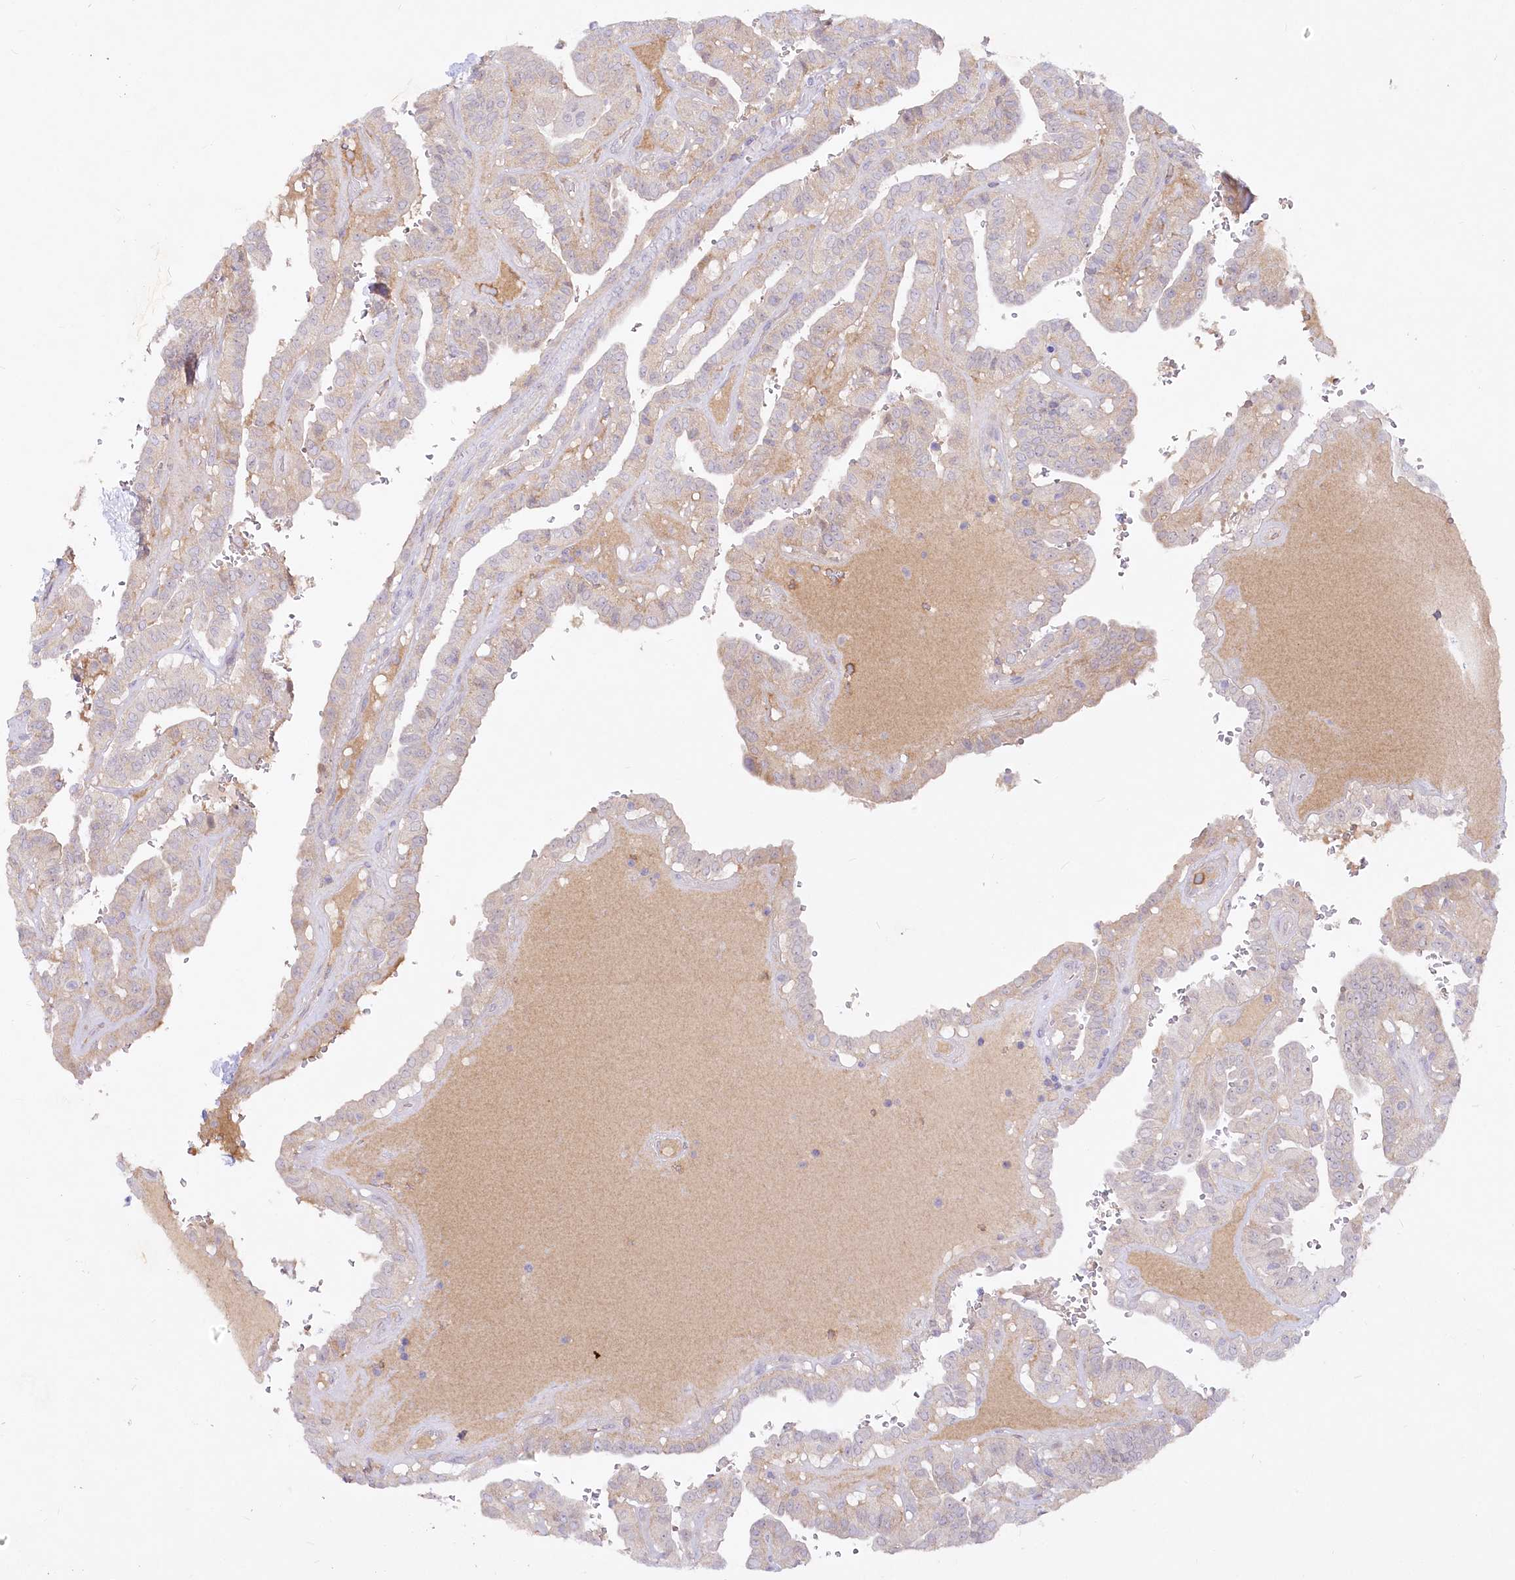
{"staining": {"intensity": "weak", "quantity": "25%-75%", "location": "cytoplasmic/membranous"}, "tissue": "thyroid cancer", "cell_type": "Tumor cells", "image_type": "cancer", "snomed": [{"axis": "morphology", "description": "Papillary adenocarcinoma, NOS"}, {"axis": "topography", "description": "Thyroid gland"}], "caption": "Weak cytoplasmic/membranous positivity is seen in approximately 25%-75% of tumor cells in thyroid cancer (papillary adenocarcinoma).", "gene": "EFHC2", "patient": {"sex": "male", "age": 77}}